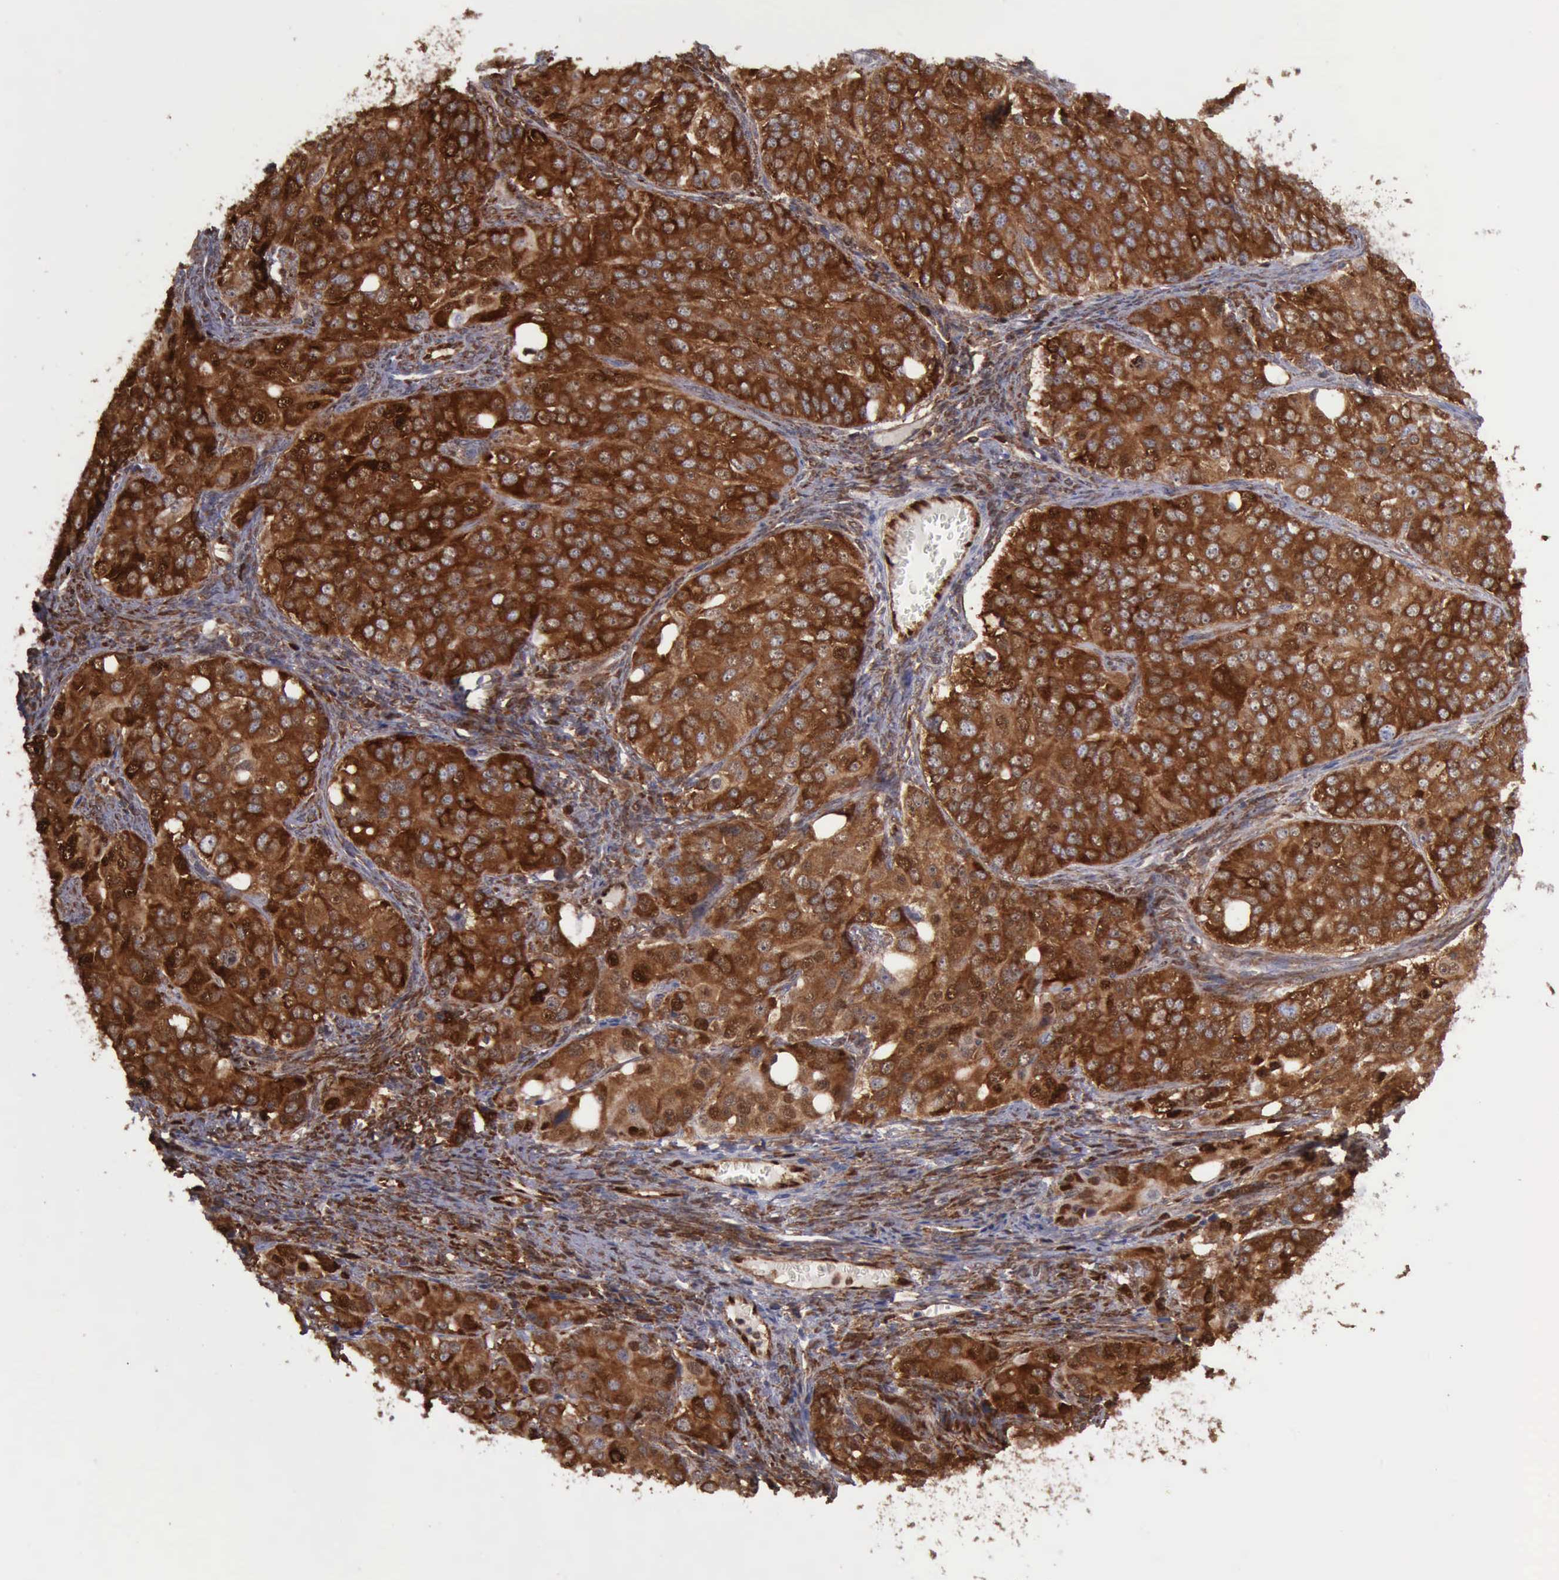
{"staining": {"intensity": "strong", "quantity": ">75%", "location": "cytoplasmic/membranous,nuclear"}, "tissue": "ovarian cancer", "cell_type": "Tumor cells", "image_type": "cancer", "snomed": [{"axis": "morphology", "description": "Carcinoma, endometroid"}, {"axis": "topography", "description": "Ovary"}], "caption": "Protein expression analysis of endometroid carcinoma (ovarian) demonstrates strong cytoplasmic/membranous and nuclear positivity in approximately >75% of tumor cells.", "gene": "PDCD4", "patient": {"sex": "female", "age": 51}}